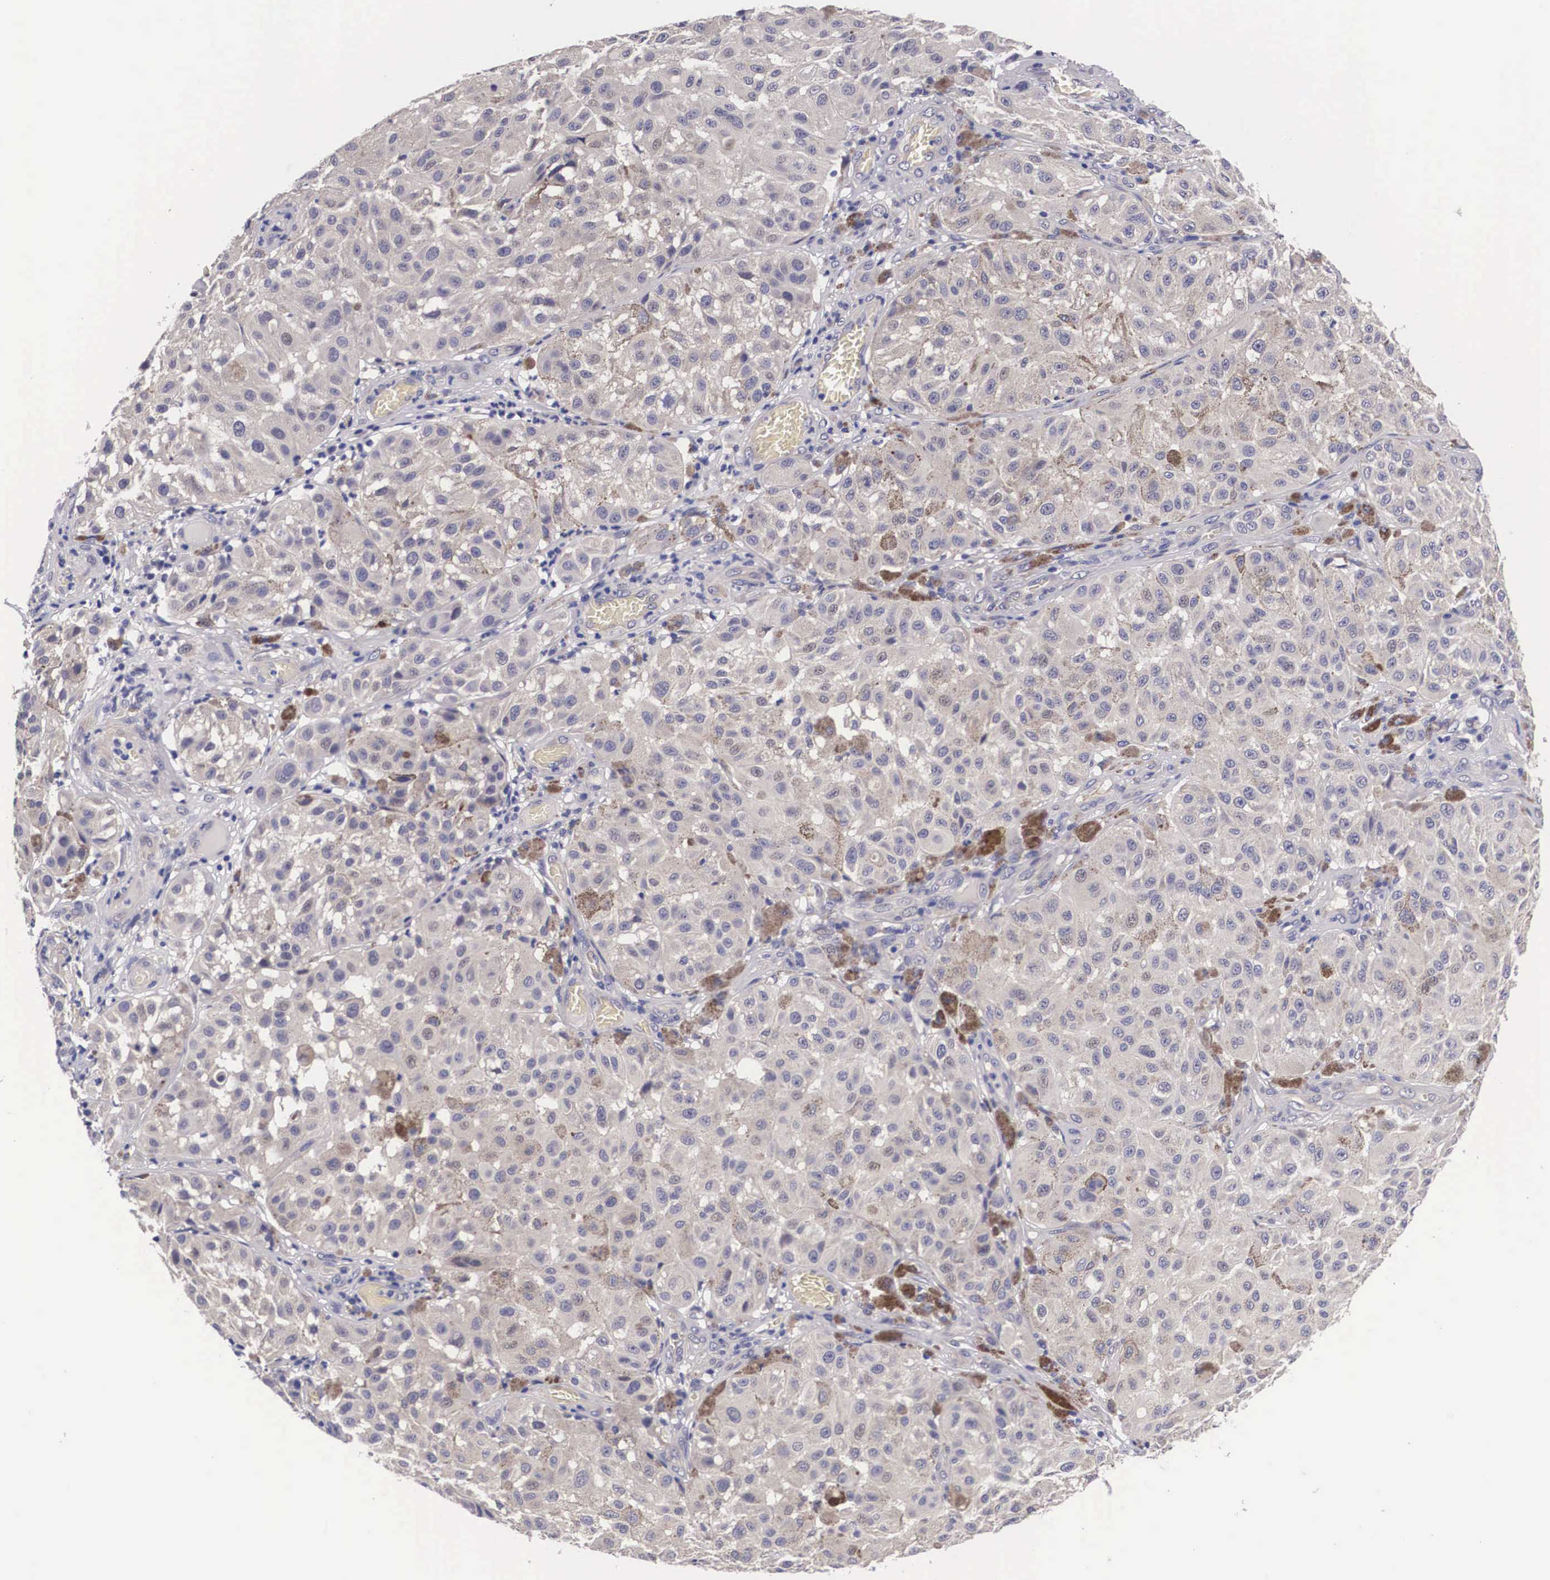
{"staining": {"intensity": "weak", "quantity": "<25%", "location": "cytoplasmic/membranous"}, "tissue": "melanoma", "cell_type": "Tumor cells", "image_type": "cancer", "snomed": [{"axis": "morphology", "description": "Malignant melanoma, NOS"}, {"axis": "topography", "description": "Skin"}], "caption": "A photomicrograph of malignant melanoma stained for a protein displays no brown staining in tumor cells.", "gene": "OTX2", "patient": {"sex": "female", "age": 64}}